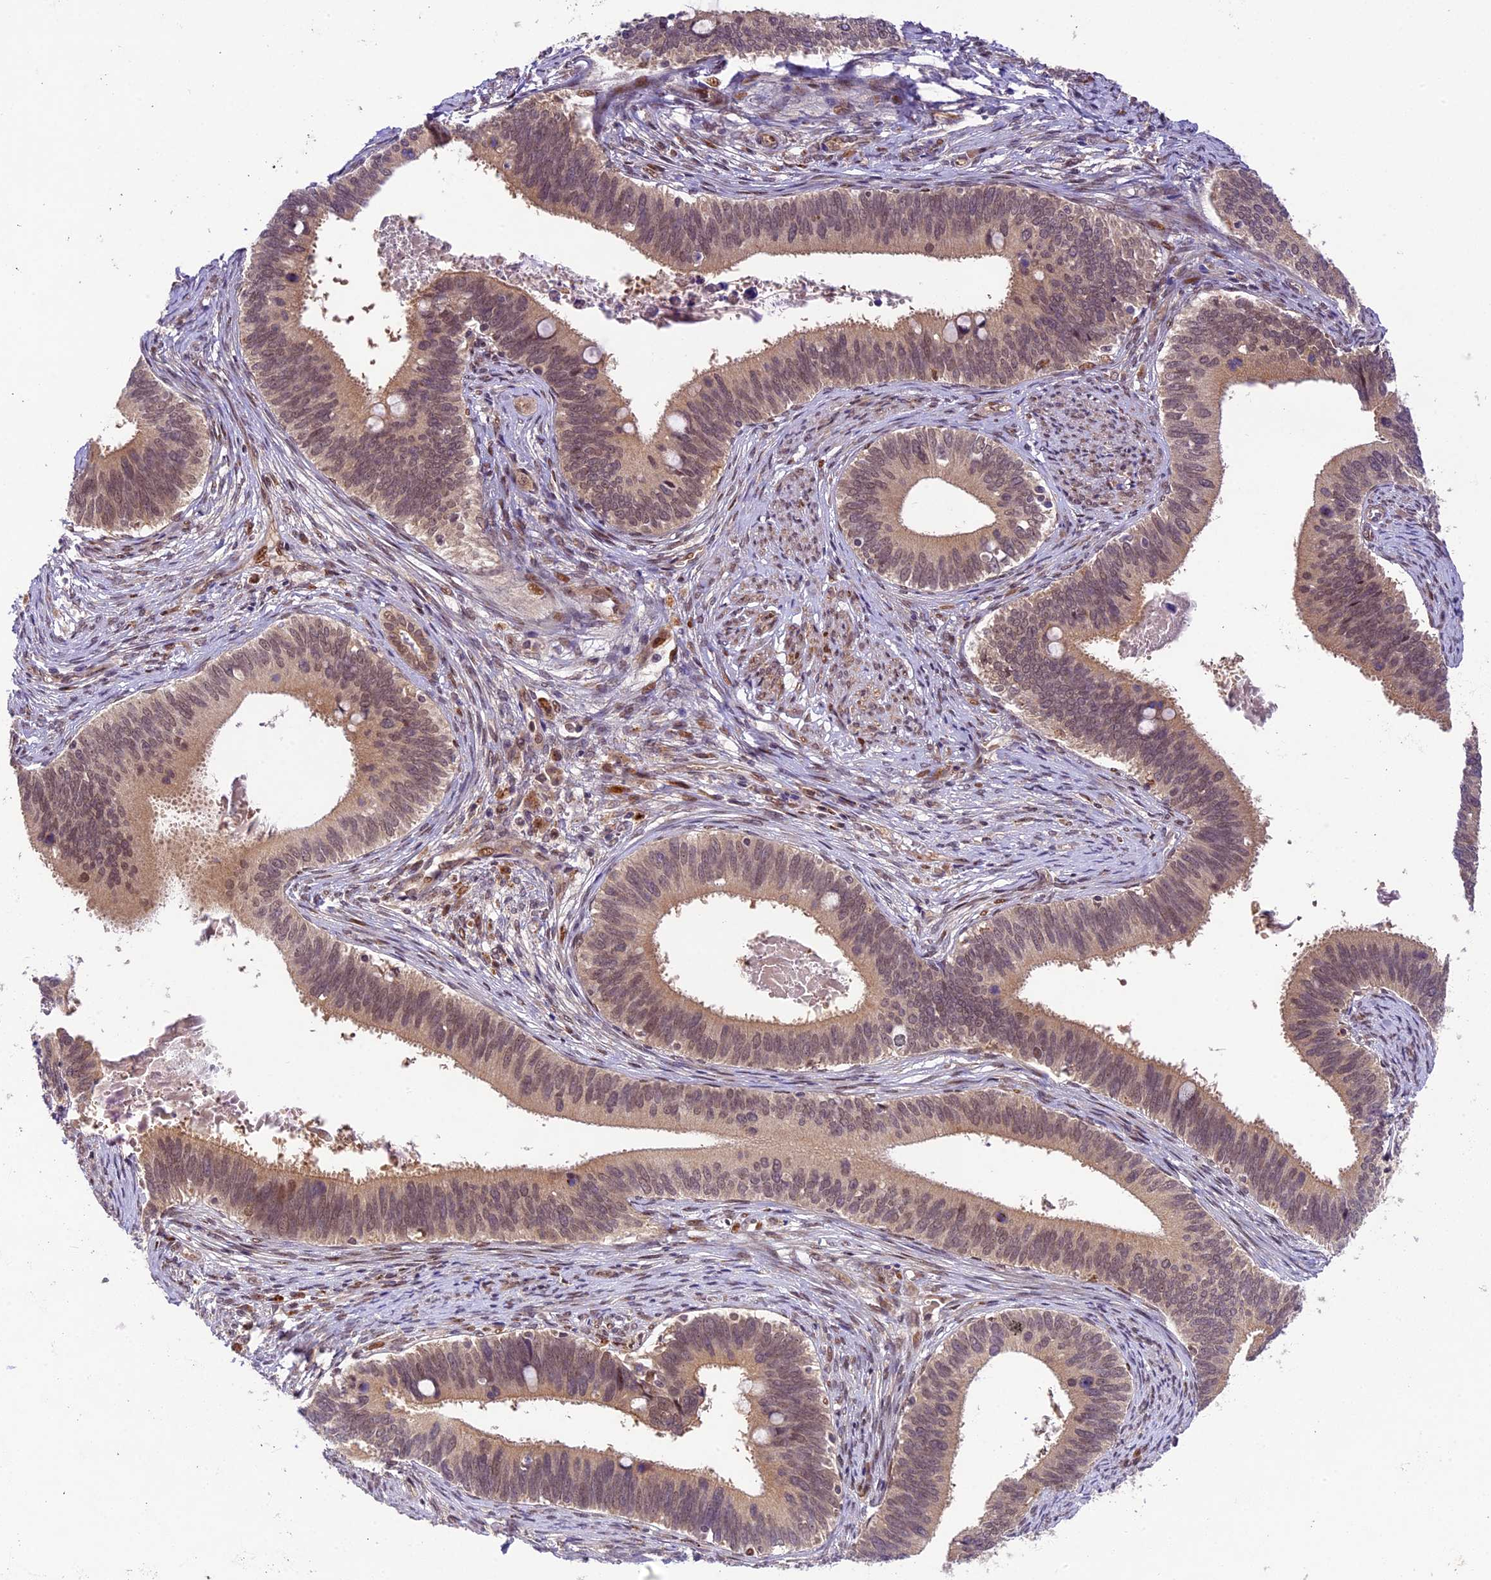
{"staining": {"intensity": "weak", "quantity": ">75%", "location": "nuclear"}, "tissue": "cervical cancer", "cell_type": "Tumor cells", "image_type": "cancer", "snomed": [{"axis": "morphology", "description": "Adenocarcinoma, NOS"}, {"axis": "topography", "description": "Cervix"}], "caption": "Weak nuclear expression for a protein is appreciated in approximately >75% of tumor cells of cervical cancer using IHC.", "gene": "NEK8", "patient": {"sex": "female", "age": 42}}